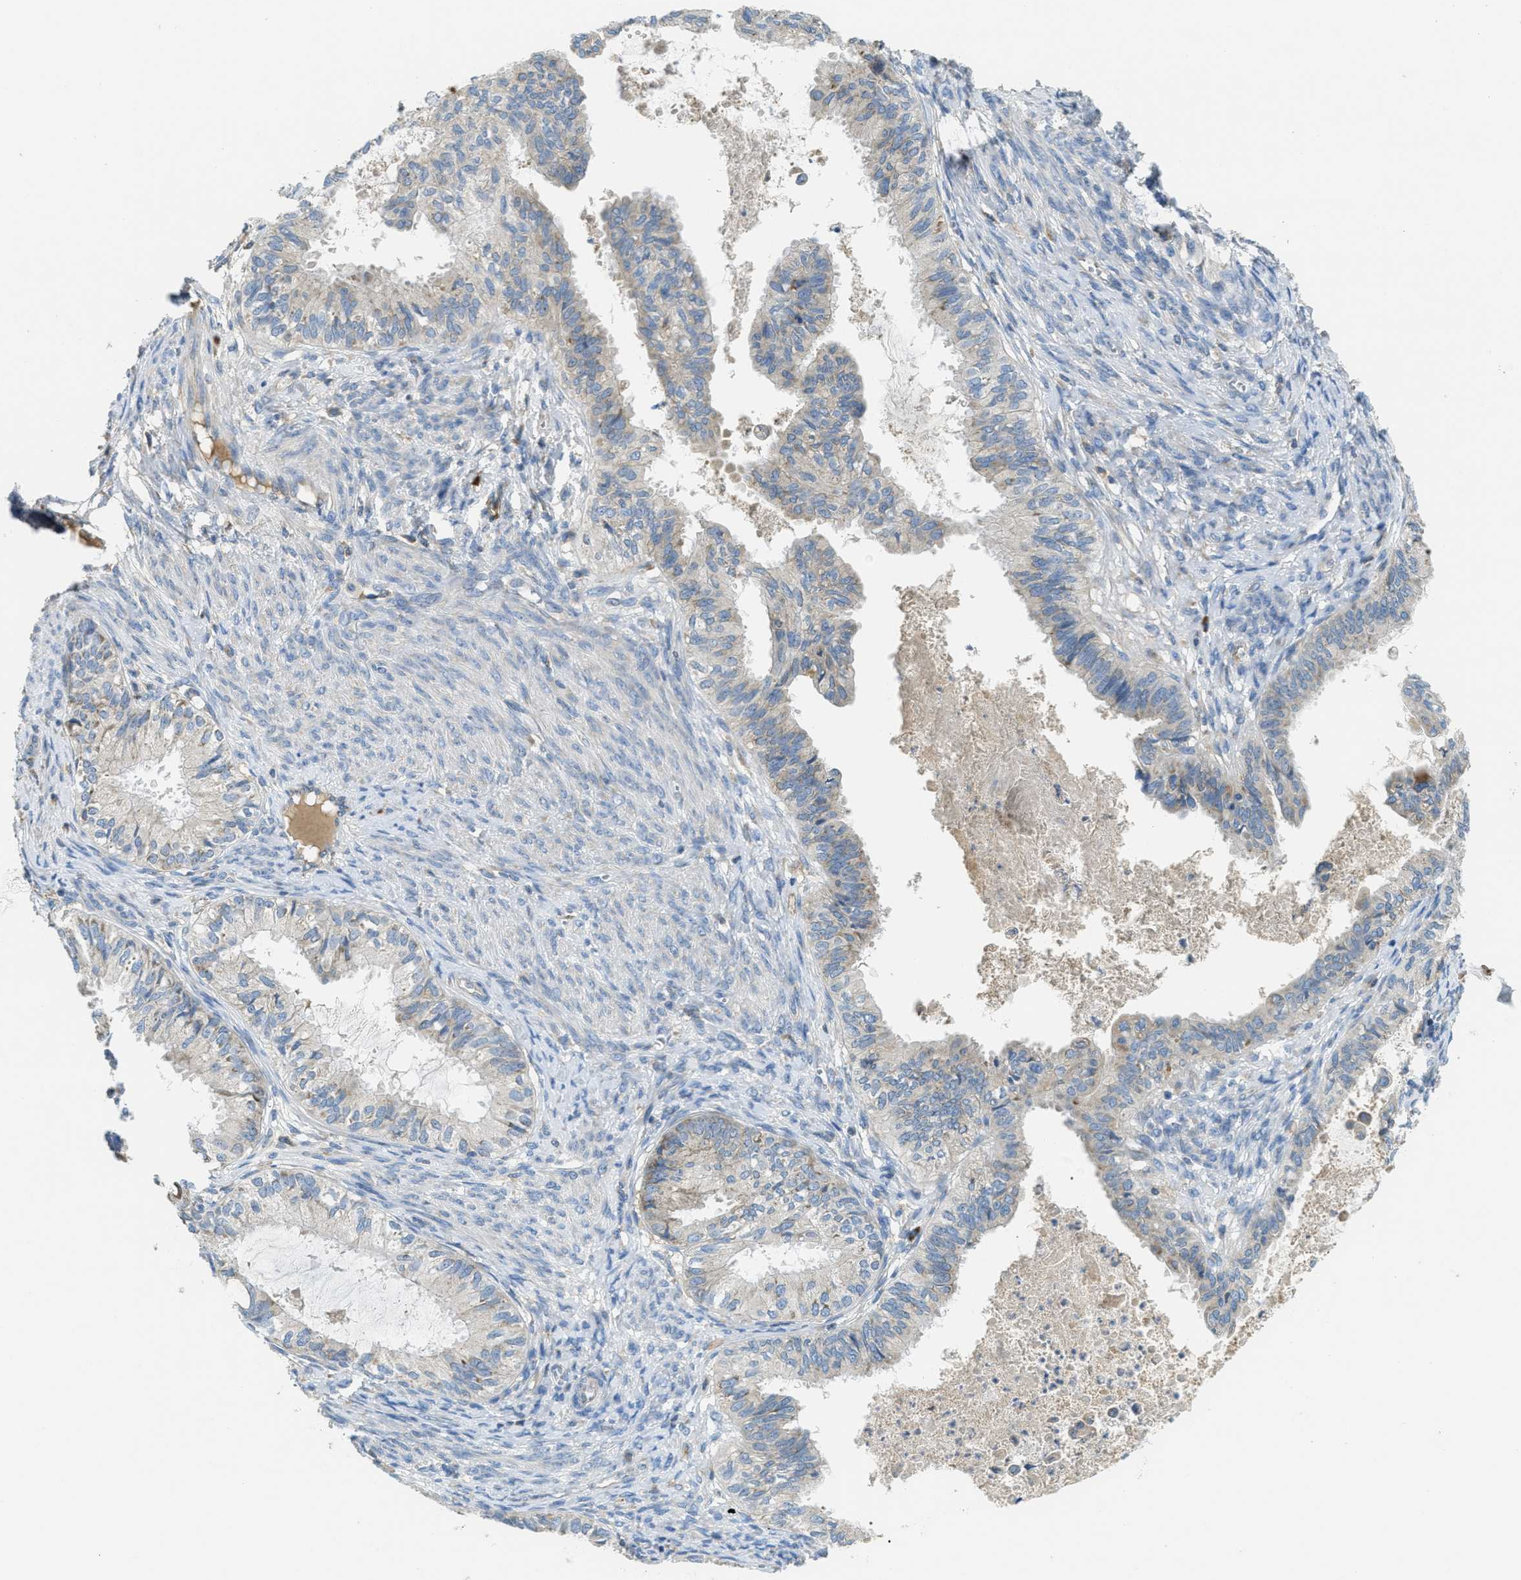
{"staining": {"intensity": "negative", "quantity": "none", "location": "none"}, "tissue": "cervical cancer", "cell_type": "Tumor cells", "image_type": "cancer", "snomed": [{"axis": "morphology", "description": "Normal tissue, NOS"}, {"axis": "morphology", "description": "Adenocarcinoma, NOS"}, {"axis": "topography", "description": "Cervix"}, {"axis": "topography", "description": "Endometrium"}], "caption": "Photomicrograph shows no significant protein expression in tumor cells of cervical cancer (adenocarcinoma). The staining was performed using DAB (3,3'-diaminobenzidine) to visualize the protein expression in brown, while the nuclei were stained in blue with hematoxylin (Magnification: 20x).", "gene": "SSR1", "patient": {"sex": "female", "age": 86}}